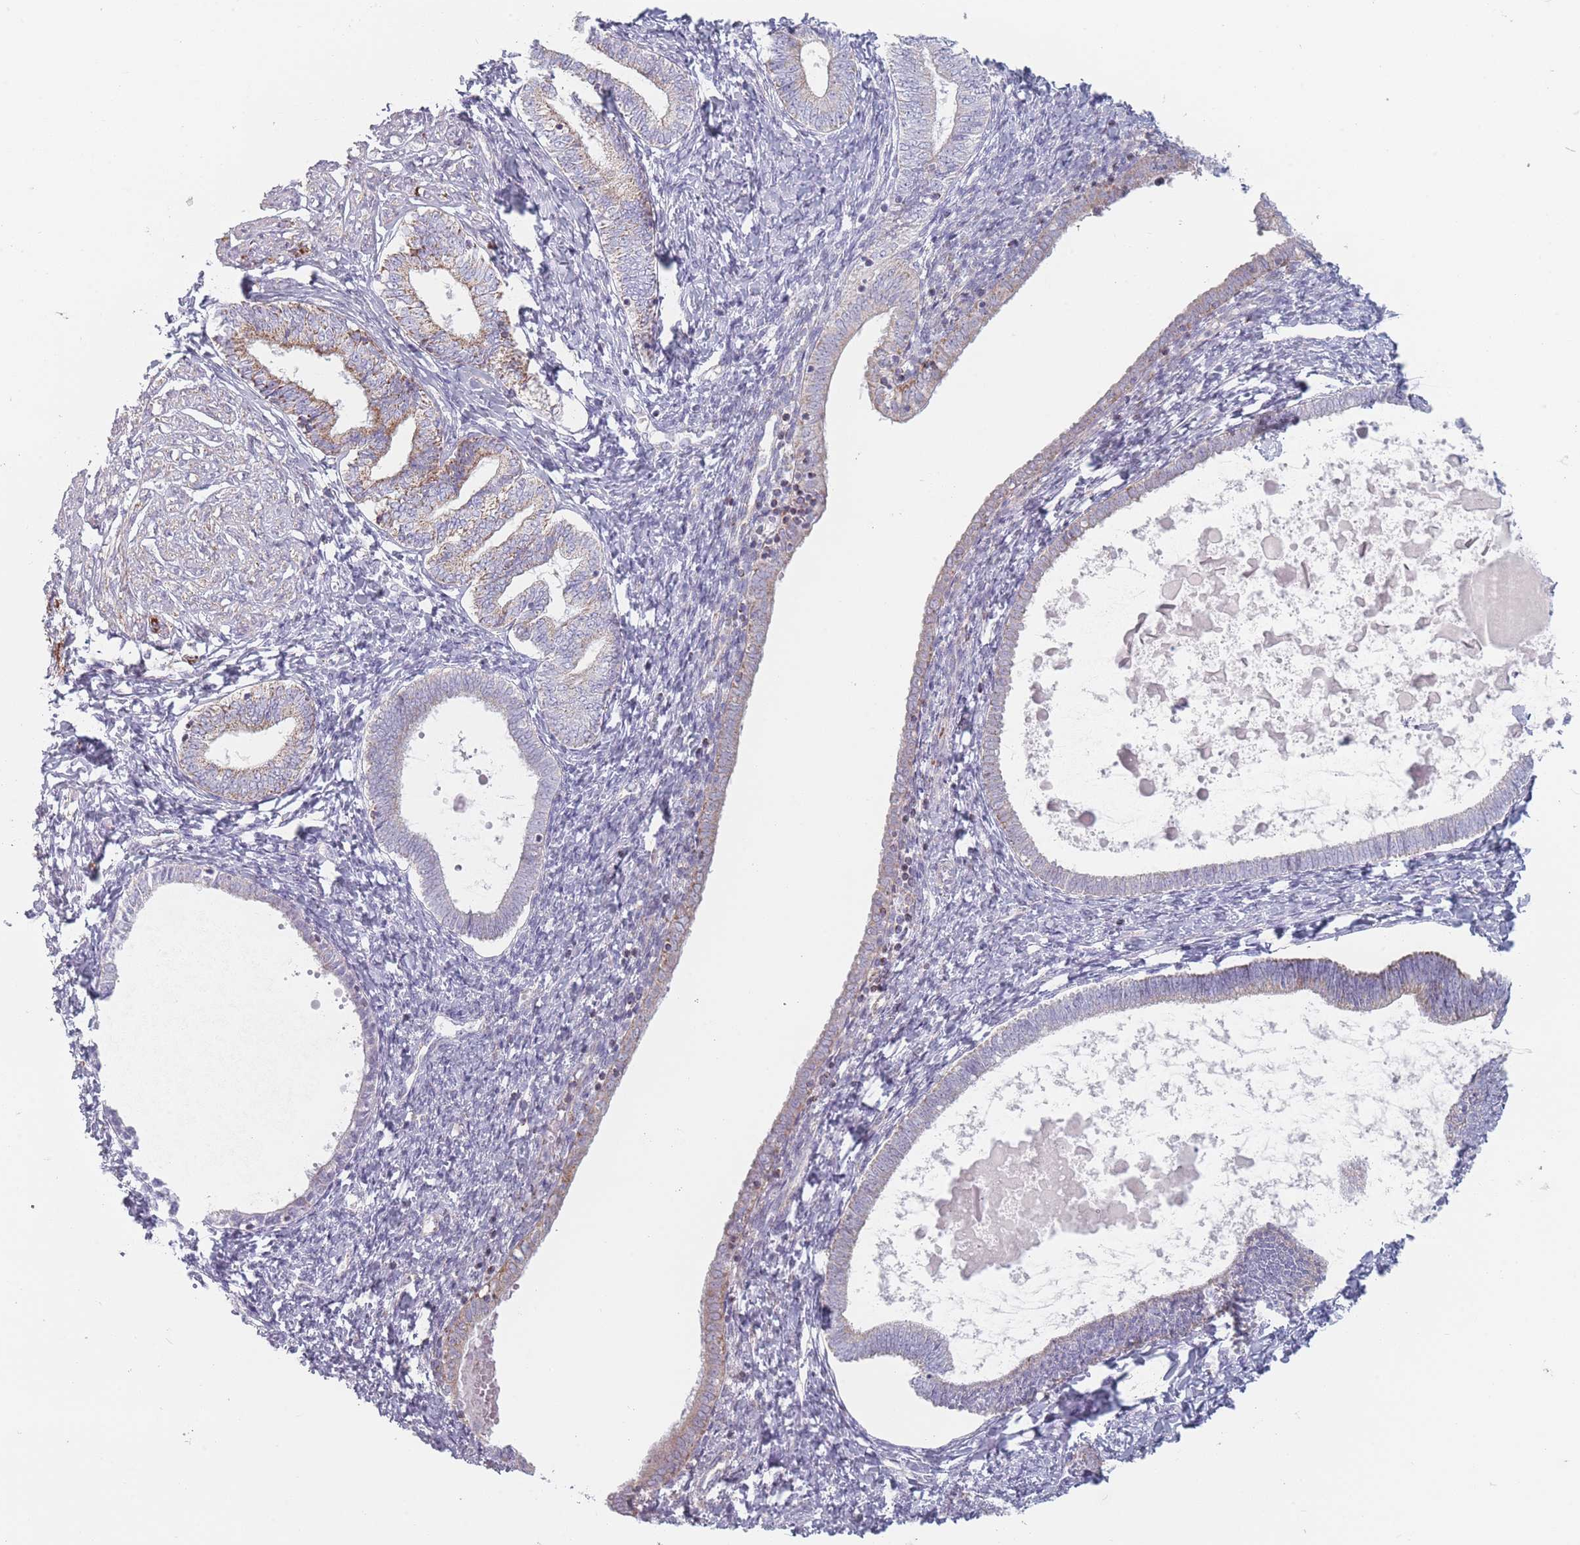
{"staining": {"intensity": "negative", "quantity": "none", "location": "none"}, "tissue": "endometrium", "cell_type": "Cells in endometrial stroma", "image_type": "normal", "snomed": [{"axis": "morphology", "description": "Normal tissue, NOS"}, {"axis": "topography", "description": "Endometrium"}], "caption": "DAB immunohistochemical staining of normal endometrium exhibits no significant positivity in cells in endometrial stroma. (DAB immunohistochemistry, high magnification).", "gene": "DCHS1", "patient": {"sex": "female", "age": 72}}